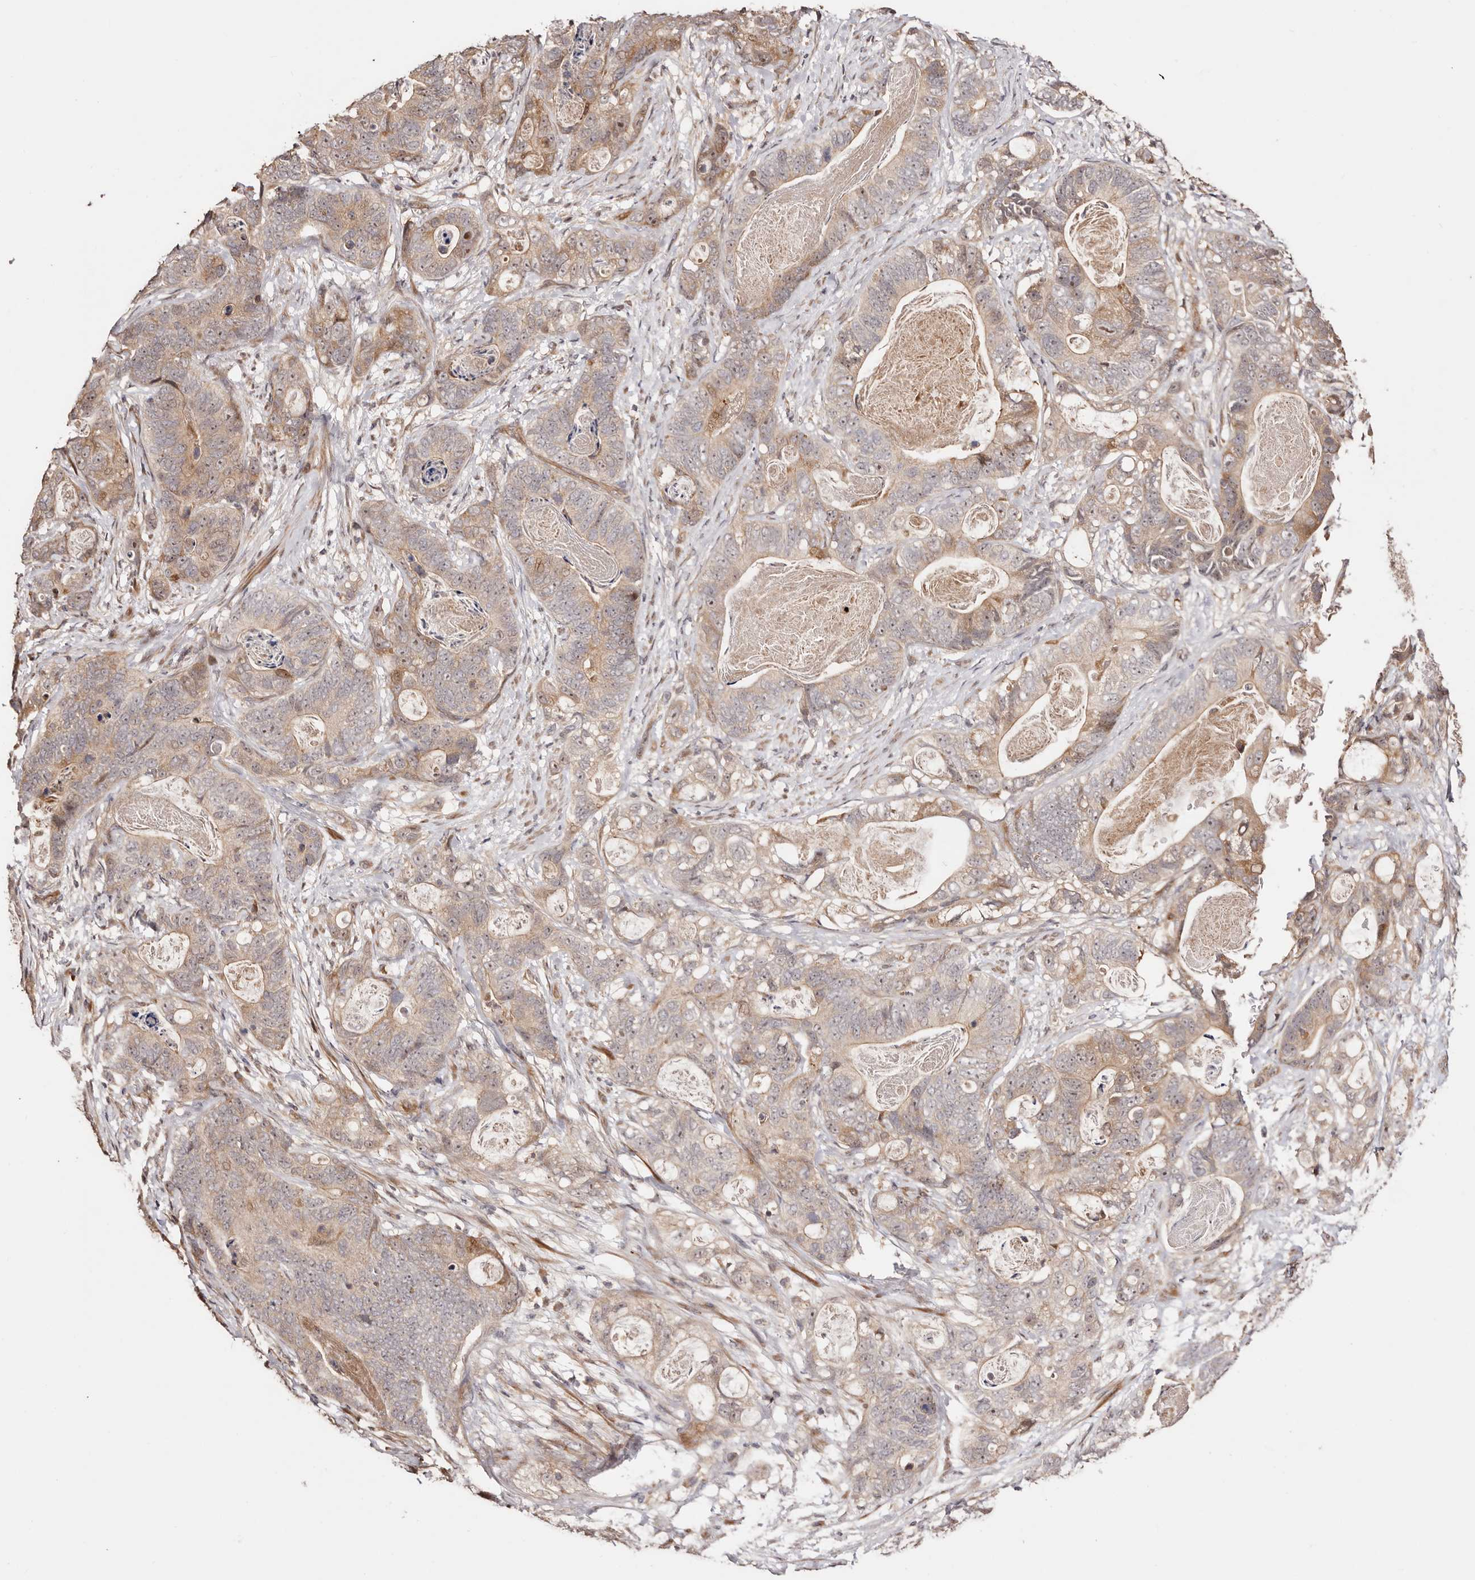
{"staining": {"intensity": "moderate", "quantity": "25%-75%", "location": "cytoplasmic/membranous"}, "tissue": "stomach cancer", "cell_type": "Tumor cells", "image_type": "cancer", "snomed": [{"axis": "morphology", "description": "Normal tissue, NOS"}, {"axis": "morphology", "description": "Adenocarcinoma, NOS"}, {"axis": "topography", "description": "Stomach"}], "caption": "High-power microscopy captured an immunohistochemistry (IHC) photomicrograph of stomach adenocarcinoma, revealing moderate cytoplasmic/membranous positivity in approximately 25%-75% of tumor cells.", "gene": "PTPN22", "patient": {"sex": "female", "age": 89}}